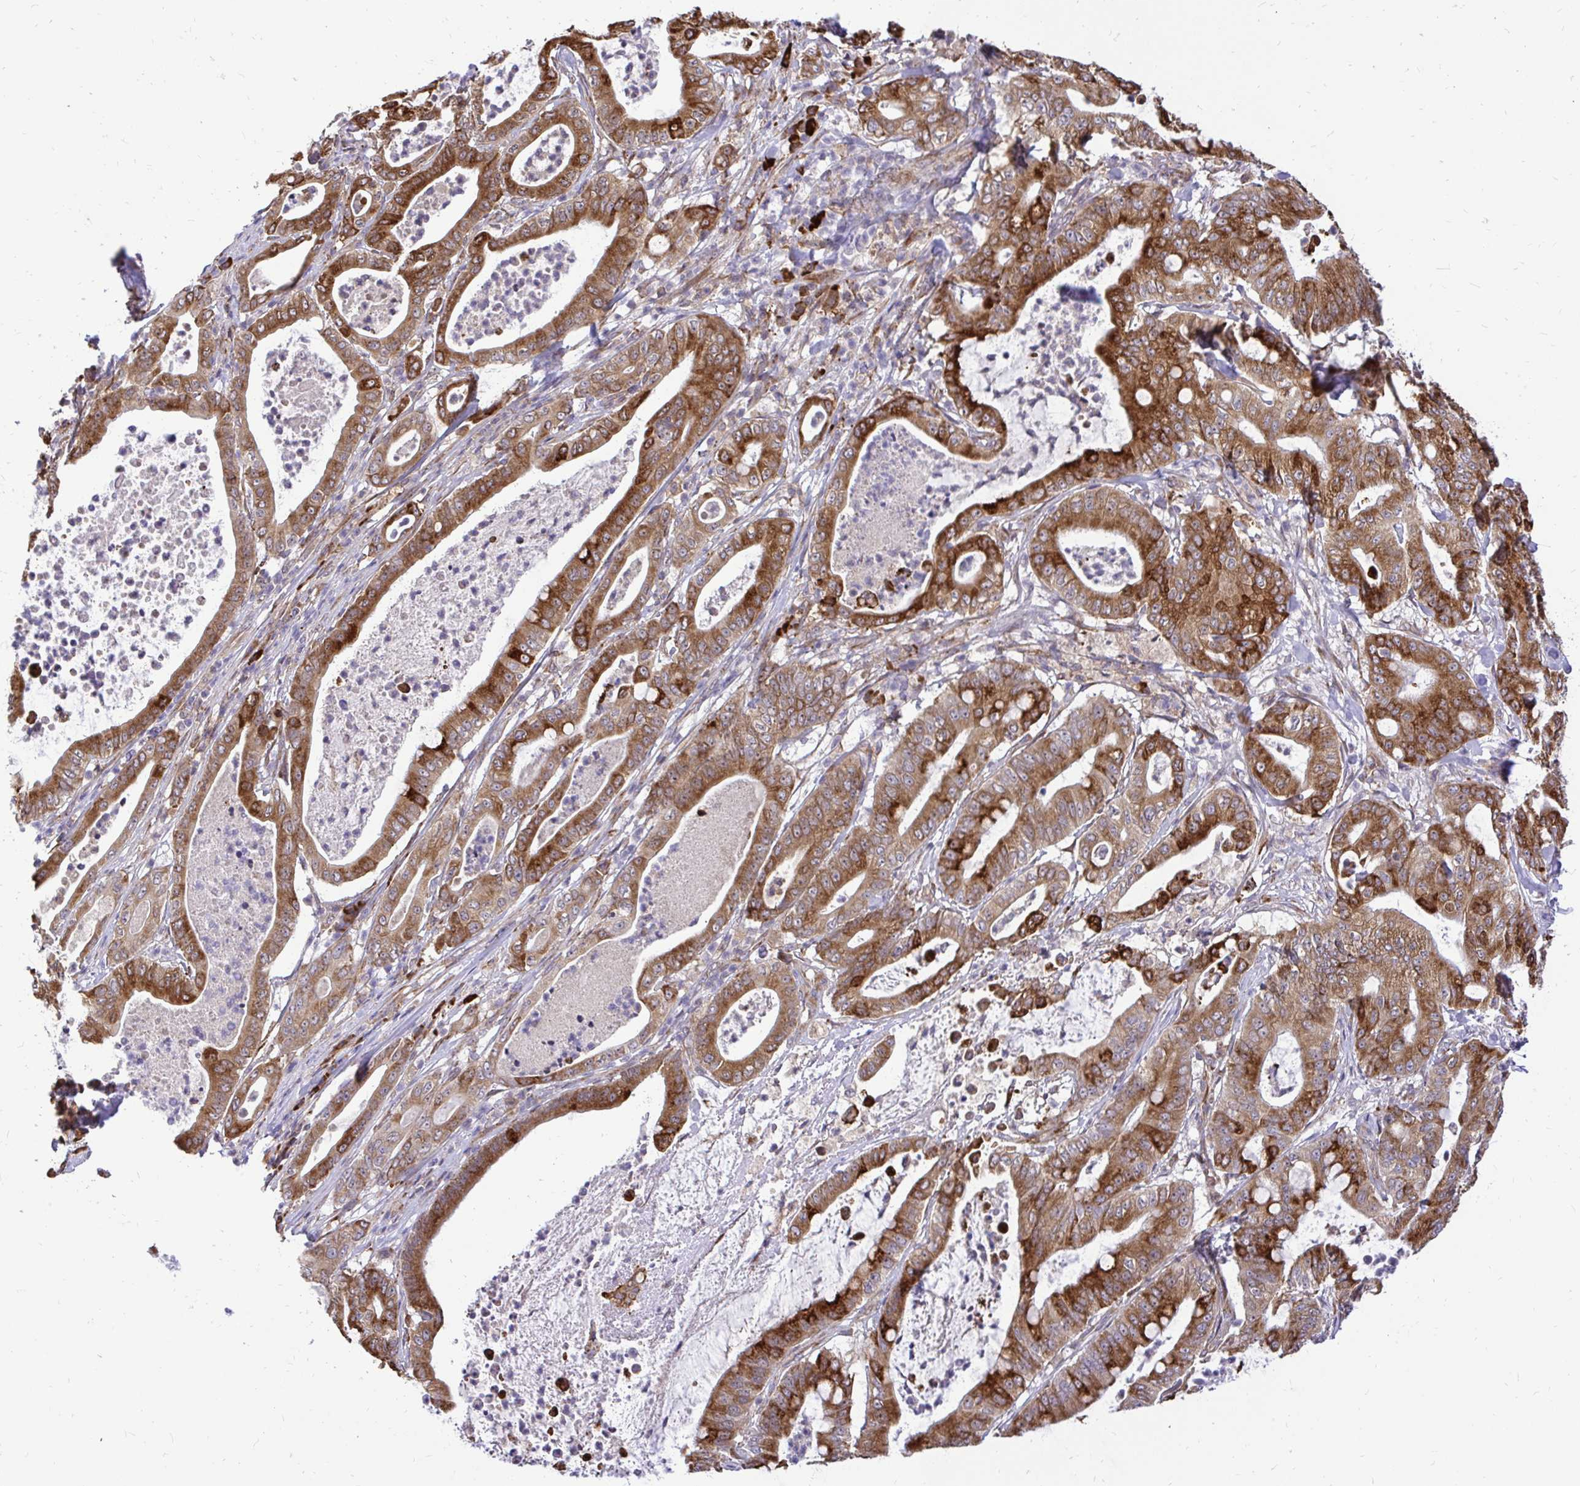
{"staining": {"intensity": "strong", "quantity": ">75%", "location": "cytoplasmic/membranous"}, "tissue": "pancreatic cancer", "cell_type": "Tumor cells", "image_type": "cancer", "snomed": [{"axis": "morphology", "description": "Adenocarcinoma, NOS"}, {"axis": "topography", "description": "Pancreas"}], "caption": "There is high levels of strong cytoplasmic/membranous positivity in tumor cells of pancreatic cancer (adenocarcinoma), as demonstrated by immunohistochemical staining (brown color).", "gene": "NAALAD2", "patient": {"sex": "male", "age": 71}}